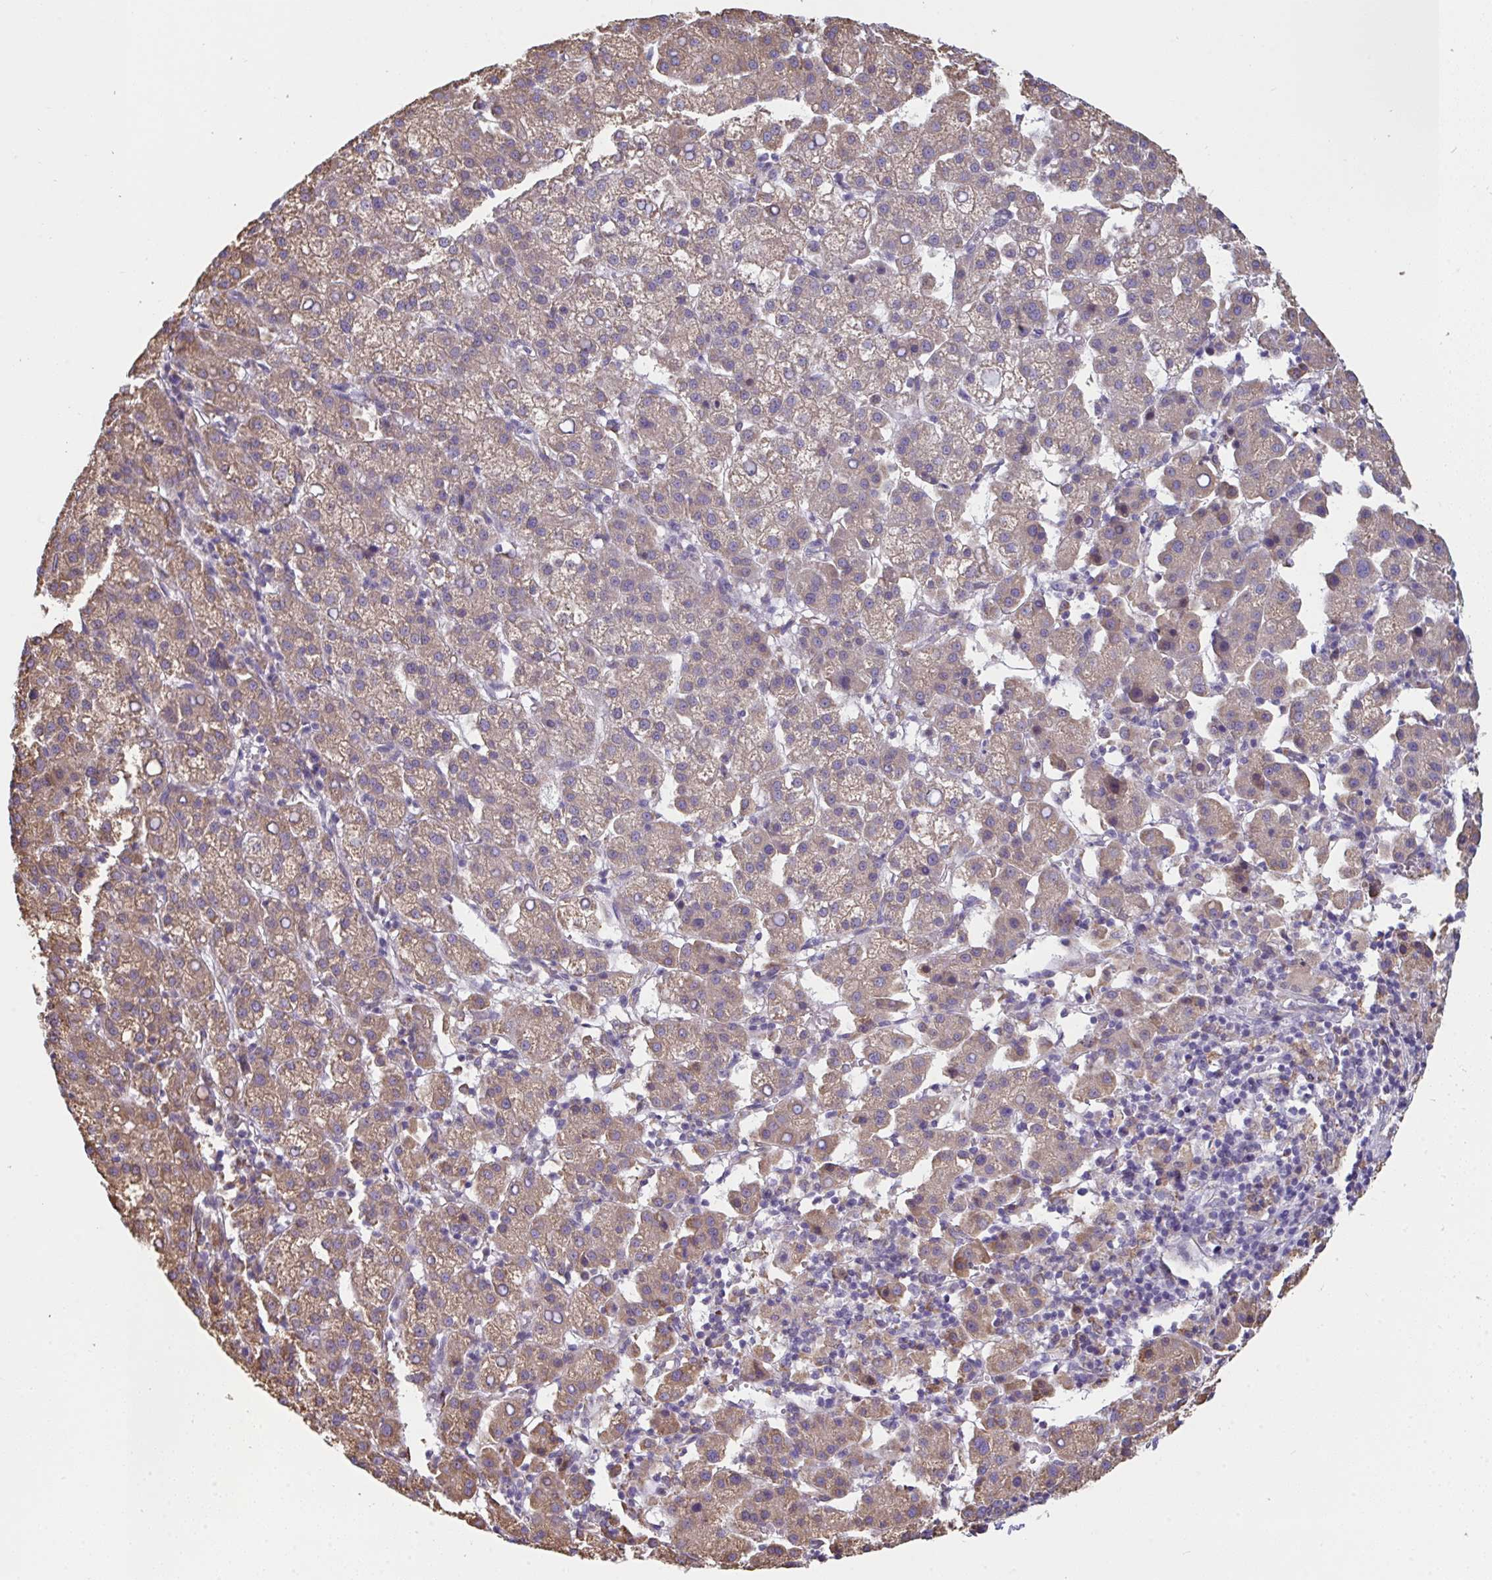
{"staining": {"intensity": "weak", "quantity": "25%-75%", "location": "cytoplasmic/membranous"}, "tissue": "liver cancer", "cell_type": "Tumor cells", "image_type": "cancer", "snomed": [{"axis": "morphology", "description": "Carcinoma, Hepatocellular, NOS"}, {"axis": "topography", "description": "Liver"}], "caption": "There is low levels of weak cytoplasmic/membranous positivity in tumor cells of hepatocellular carcinoma (liver), as demonstrated by immunohistochemical staining (brown color).", "gene": "MYMK", "patient": {"sex": "female", "age": 58}}